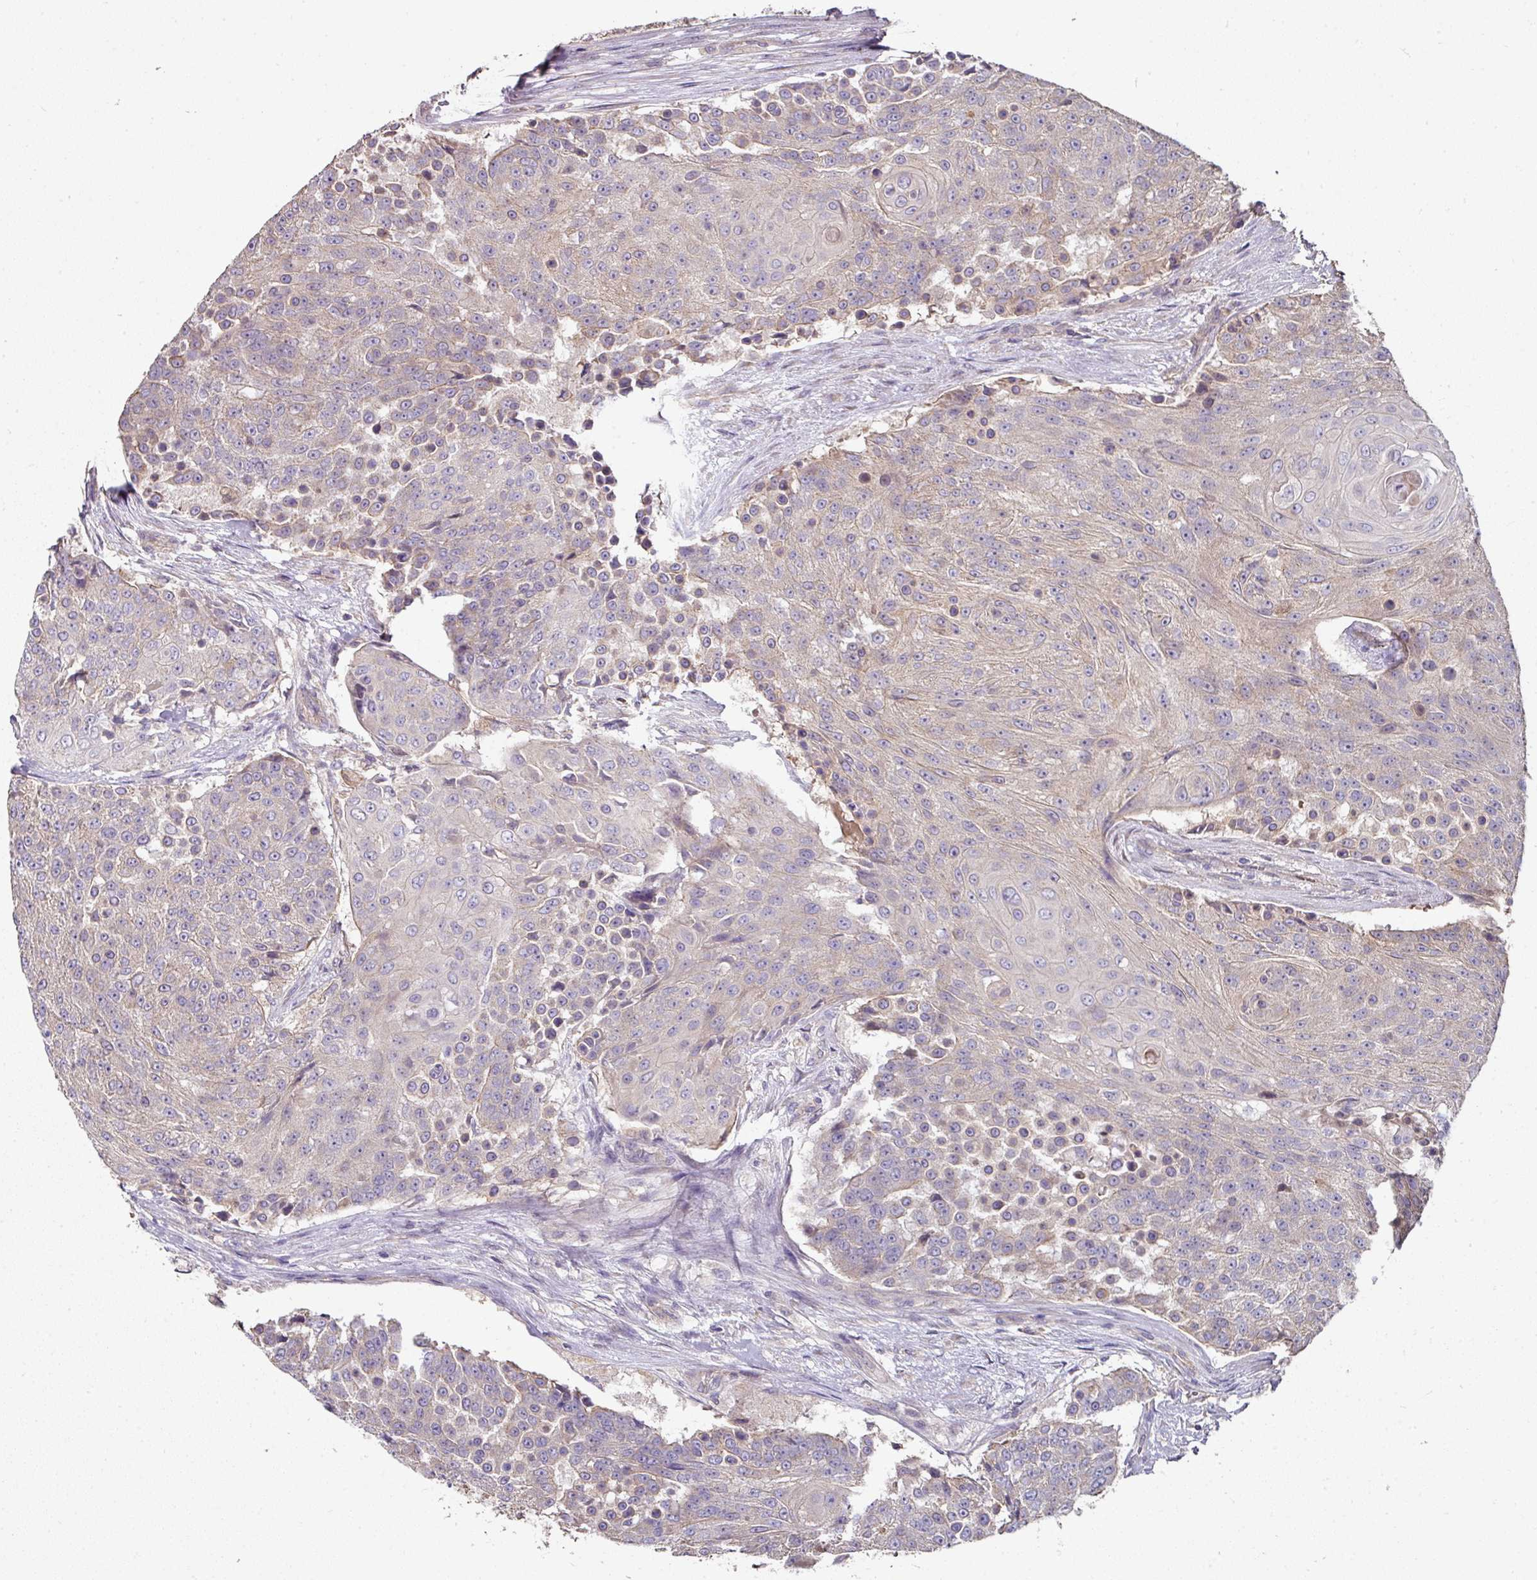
{"staining": {"intensity": "negative", "quantity": "none", "location": "none"}, "tissue": "urothelial cancer", "cell_type": "Tumor cells", "image_type": "cancer", "snomed": [{"axis": "morphology", "description": "Urothelial carcinoma, High grade"}, {"axis": "topography", "description": "Urinary bladder"}], "caption": "This is an immunohistochemistry image of urothelial cancer. There is no positivity in tumor cells.", "gene": "C4orf48", "patient": {"sex": "female", "age": 63}}